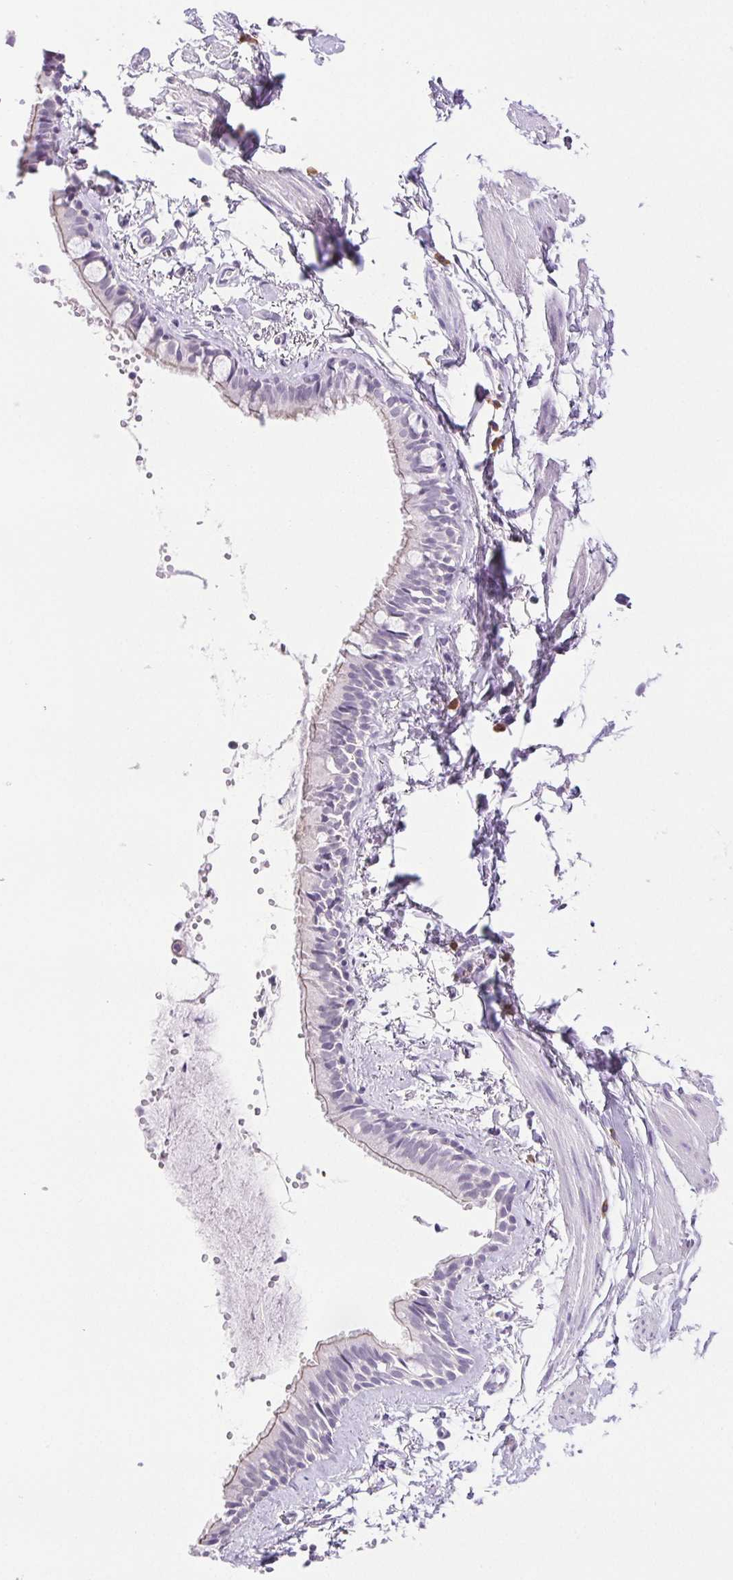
{"staining": {"intensity": "negative", "quantity": "none", "location": "none"}, "tissue": "bronchus", "cell_type": "Respiratory epithelial cells", "image_type": "normal", "snomed": [{"axis": "morphology", "description": "Normal tissue, NOS"}, {"axis": "topography", "description": "Bronchus"}], "caption": "DAB (3,3'-diaminobenzidine) immunohistochemical staining of benign human bronchus displays no significant expression in respiratory epithelial cells.", "gene": "PAPPA2", "patient": {"sex": "female", "age": 59}}